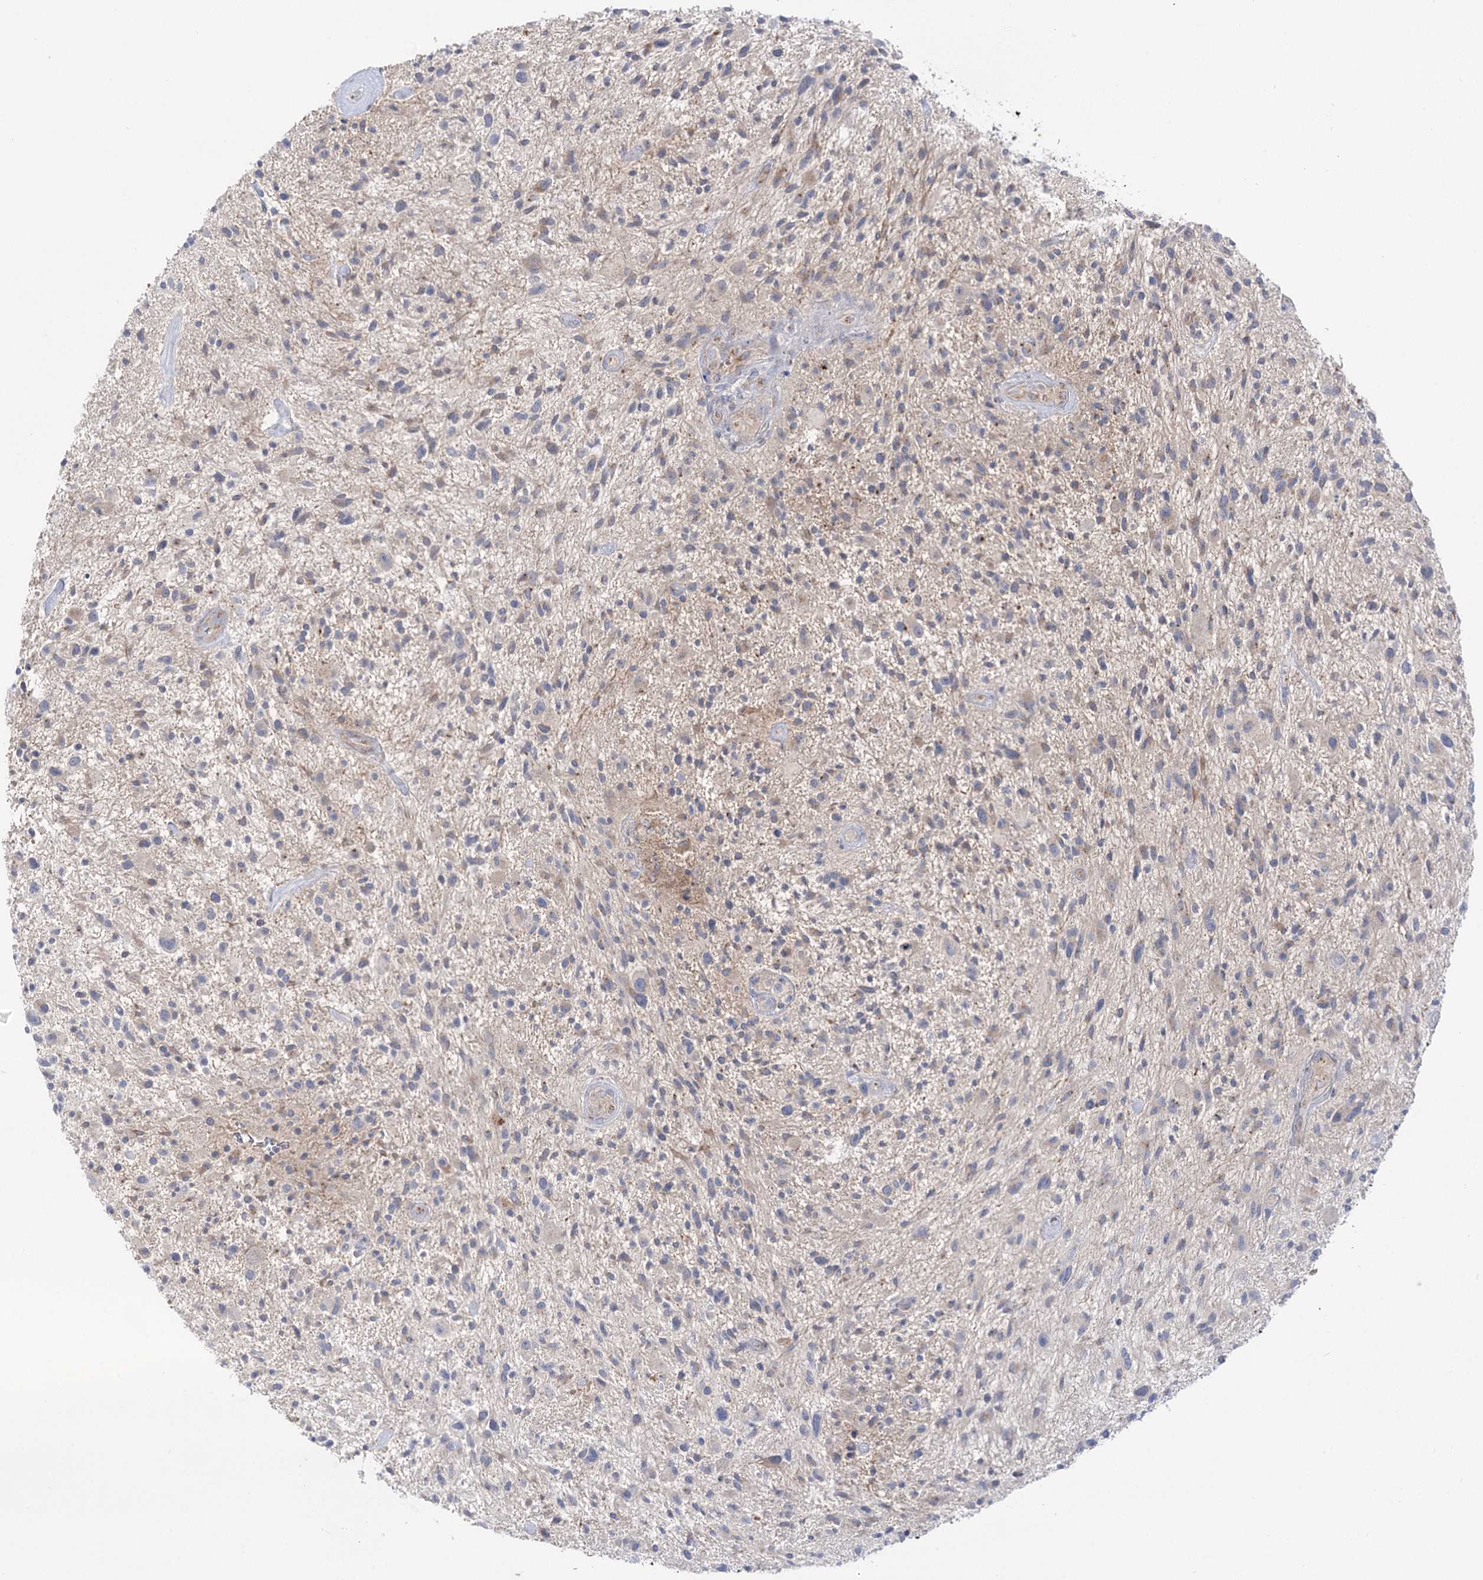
{"staining": {"intensity": "negative", "quantity": "none", "location": "none"}, "tissue": "glioma", "cell_type": "Tumor cells", "image_type": "cancer", "snomed": [{"axis": "morphology", "description": "Glioma, malignant, High grade"}, {"axis": "topography", "description": "Brain"}], "caption": "IHC micrograph of glioma stained for a protein (brown), which displays no positivity in tumor cells. The staining was performed using DAB to visualize the protein expression in brown, while the nuclei were stained in blue with hematoxylin (Magnification: 20x).", "gene": "GBF1", "patient": {"sex": "male", "age": 47}}